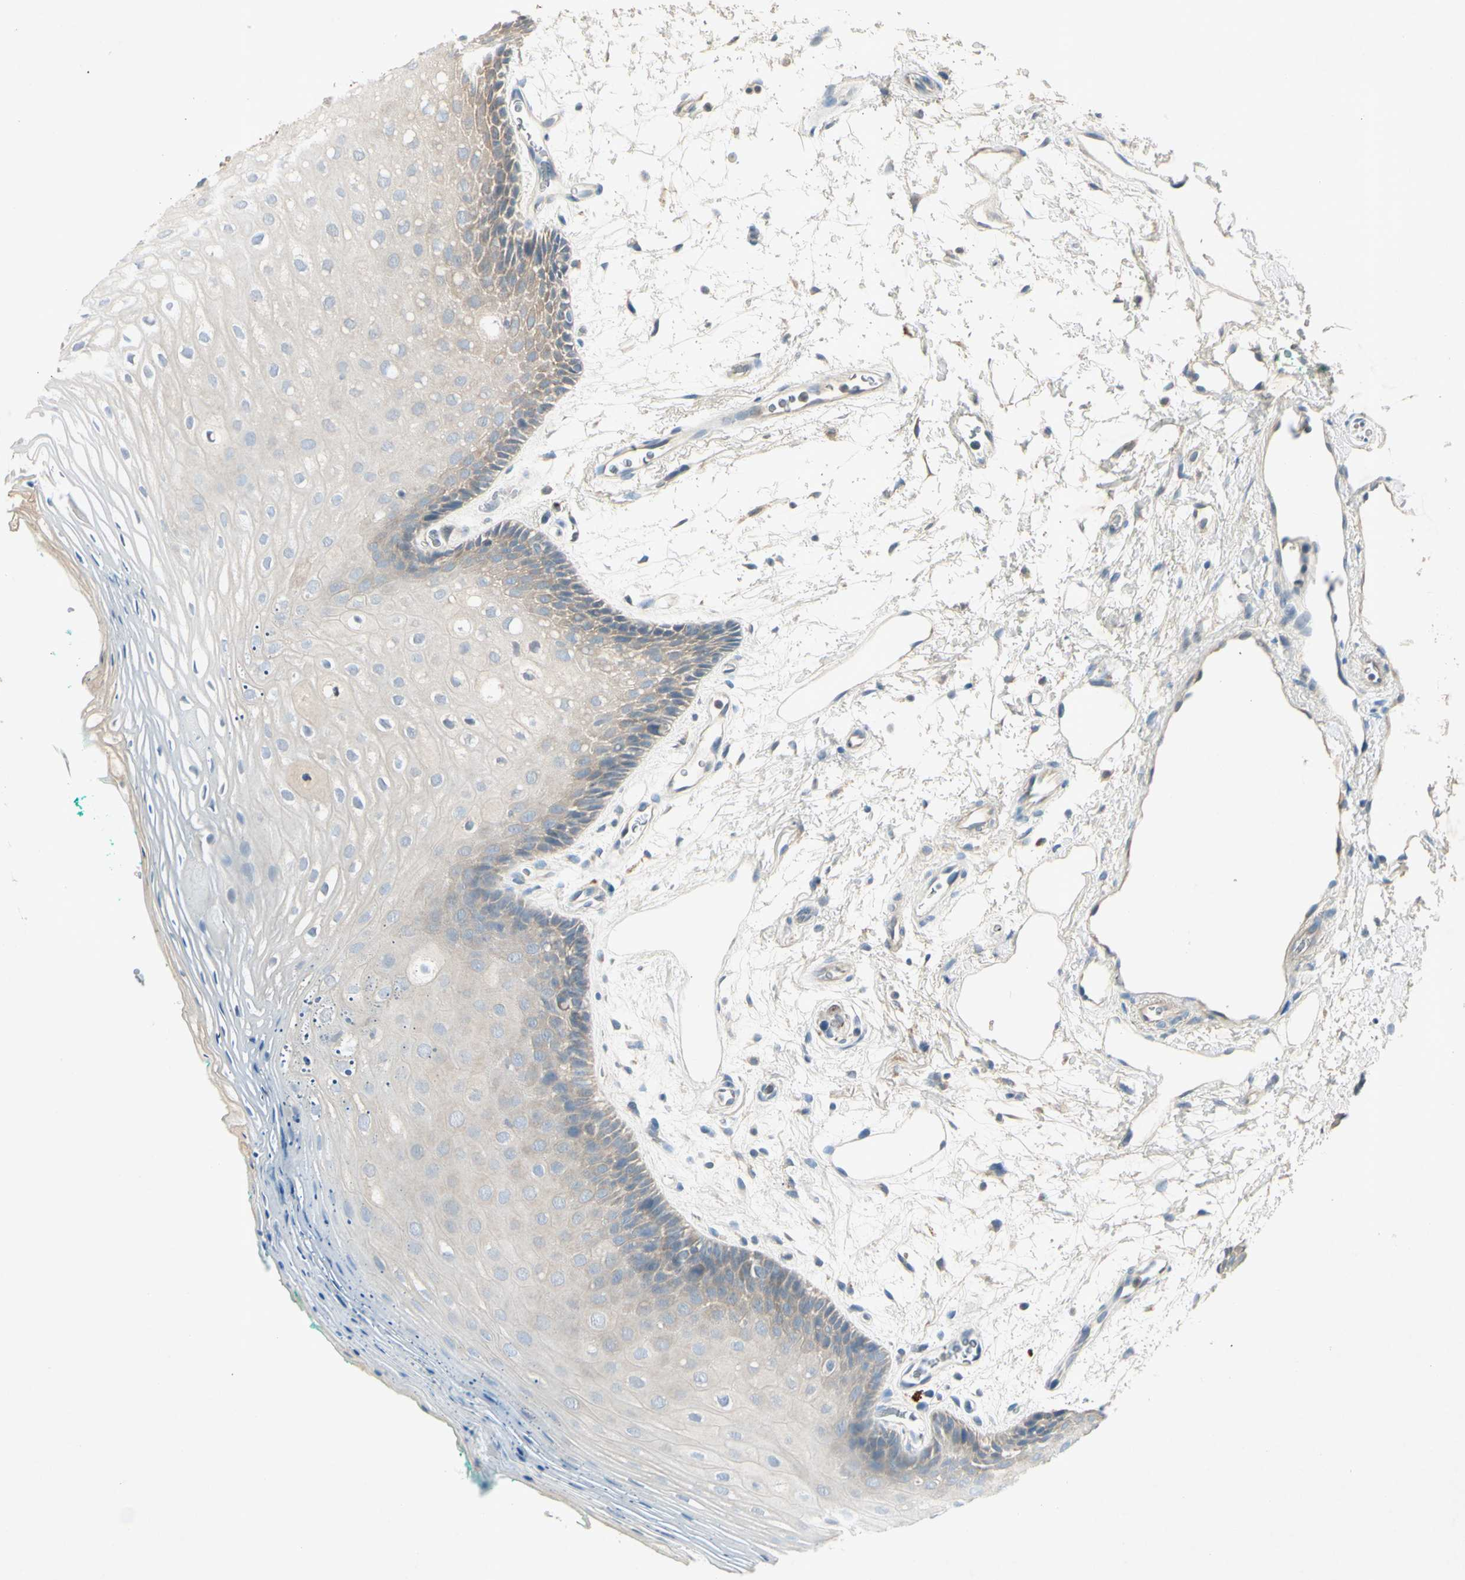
{"staining": {"intensity": "weak", "quantity": "<25%", "location": "cytoplasmic/membranous"}, "tissue": "oral mucosa", "cell_type": "Squamous epithelial cells", "image_type": "normal", "snomed": [{"axis": "morphology", "description": "Normal tissue, NOS"}, {"axis": "topography", "description": "Skeletal muscle"}, {"axis": "topography", "description": "Oral tissue"}, {"axis": "topography", "description": "Peripheral nerve tissue"}], "caption": "IHC micrograph of unremarkable oral mucosa: oral mucosa stained with DAB (3,3'-diaminobenzidine) demonstrates no significant protein positivity in squamous epithelial cells.", "gene": "AATK", "patient": {"sex": "female", "age": 84}}